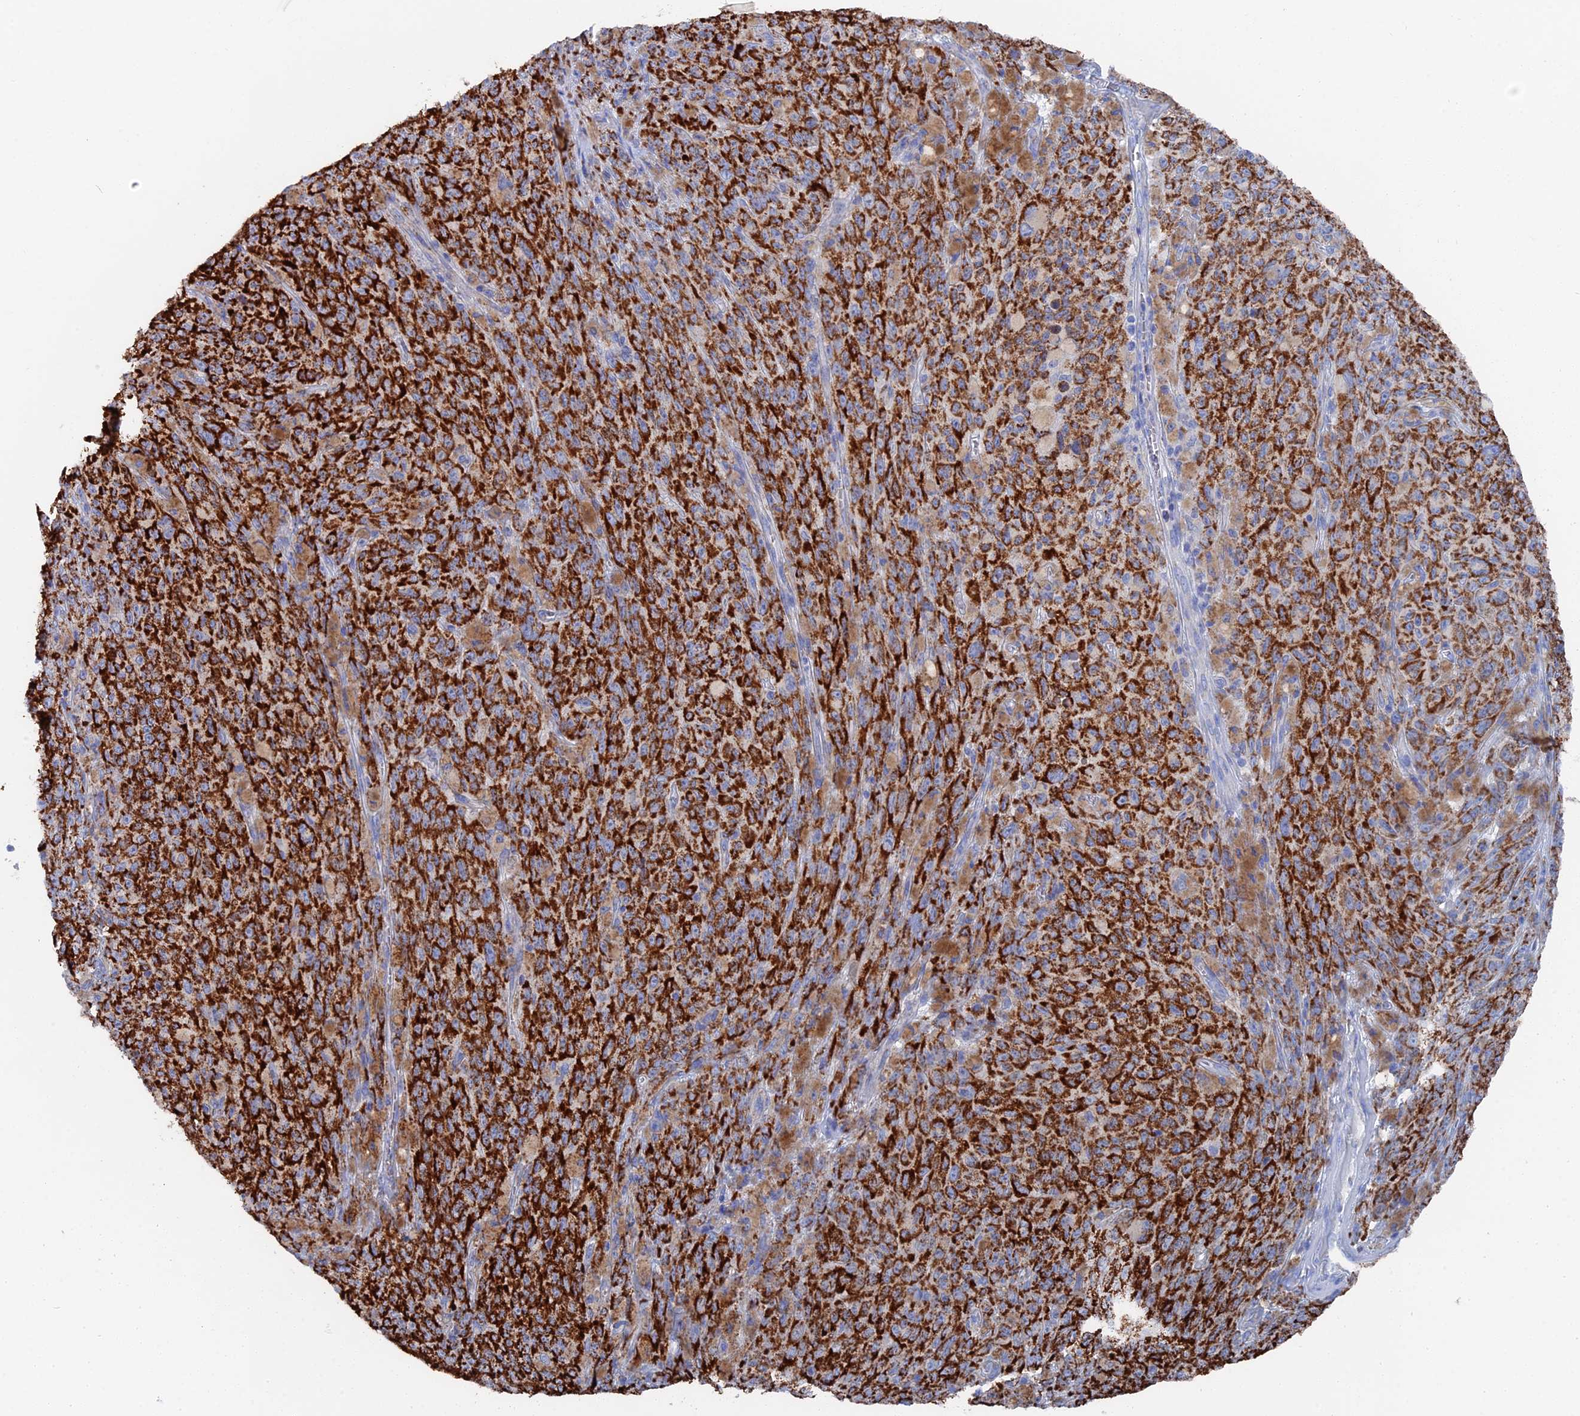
{"staining": {"intensity": "strong", "quantity": ">75%", "location": "cytoplasmic/membranous"}, "tissue": "melanoma", "cell_type": "Tumor cells", "image_type": "cancer", "snomed": [{"axis": "morphology", "description": "Malignant melanoma, NOS"}, {"axis": "topography", "description": "Skin"}], "caption": "Immunohistochemical staining of human melanoma exhibits high levels of strong cytoplasmic/membranous staining in approximately >75% of tumor cells.", "gene": "IFT80", "patient": {"sex": "female", "age": 82}}